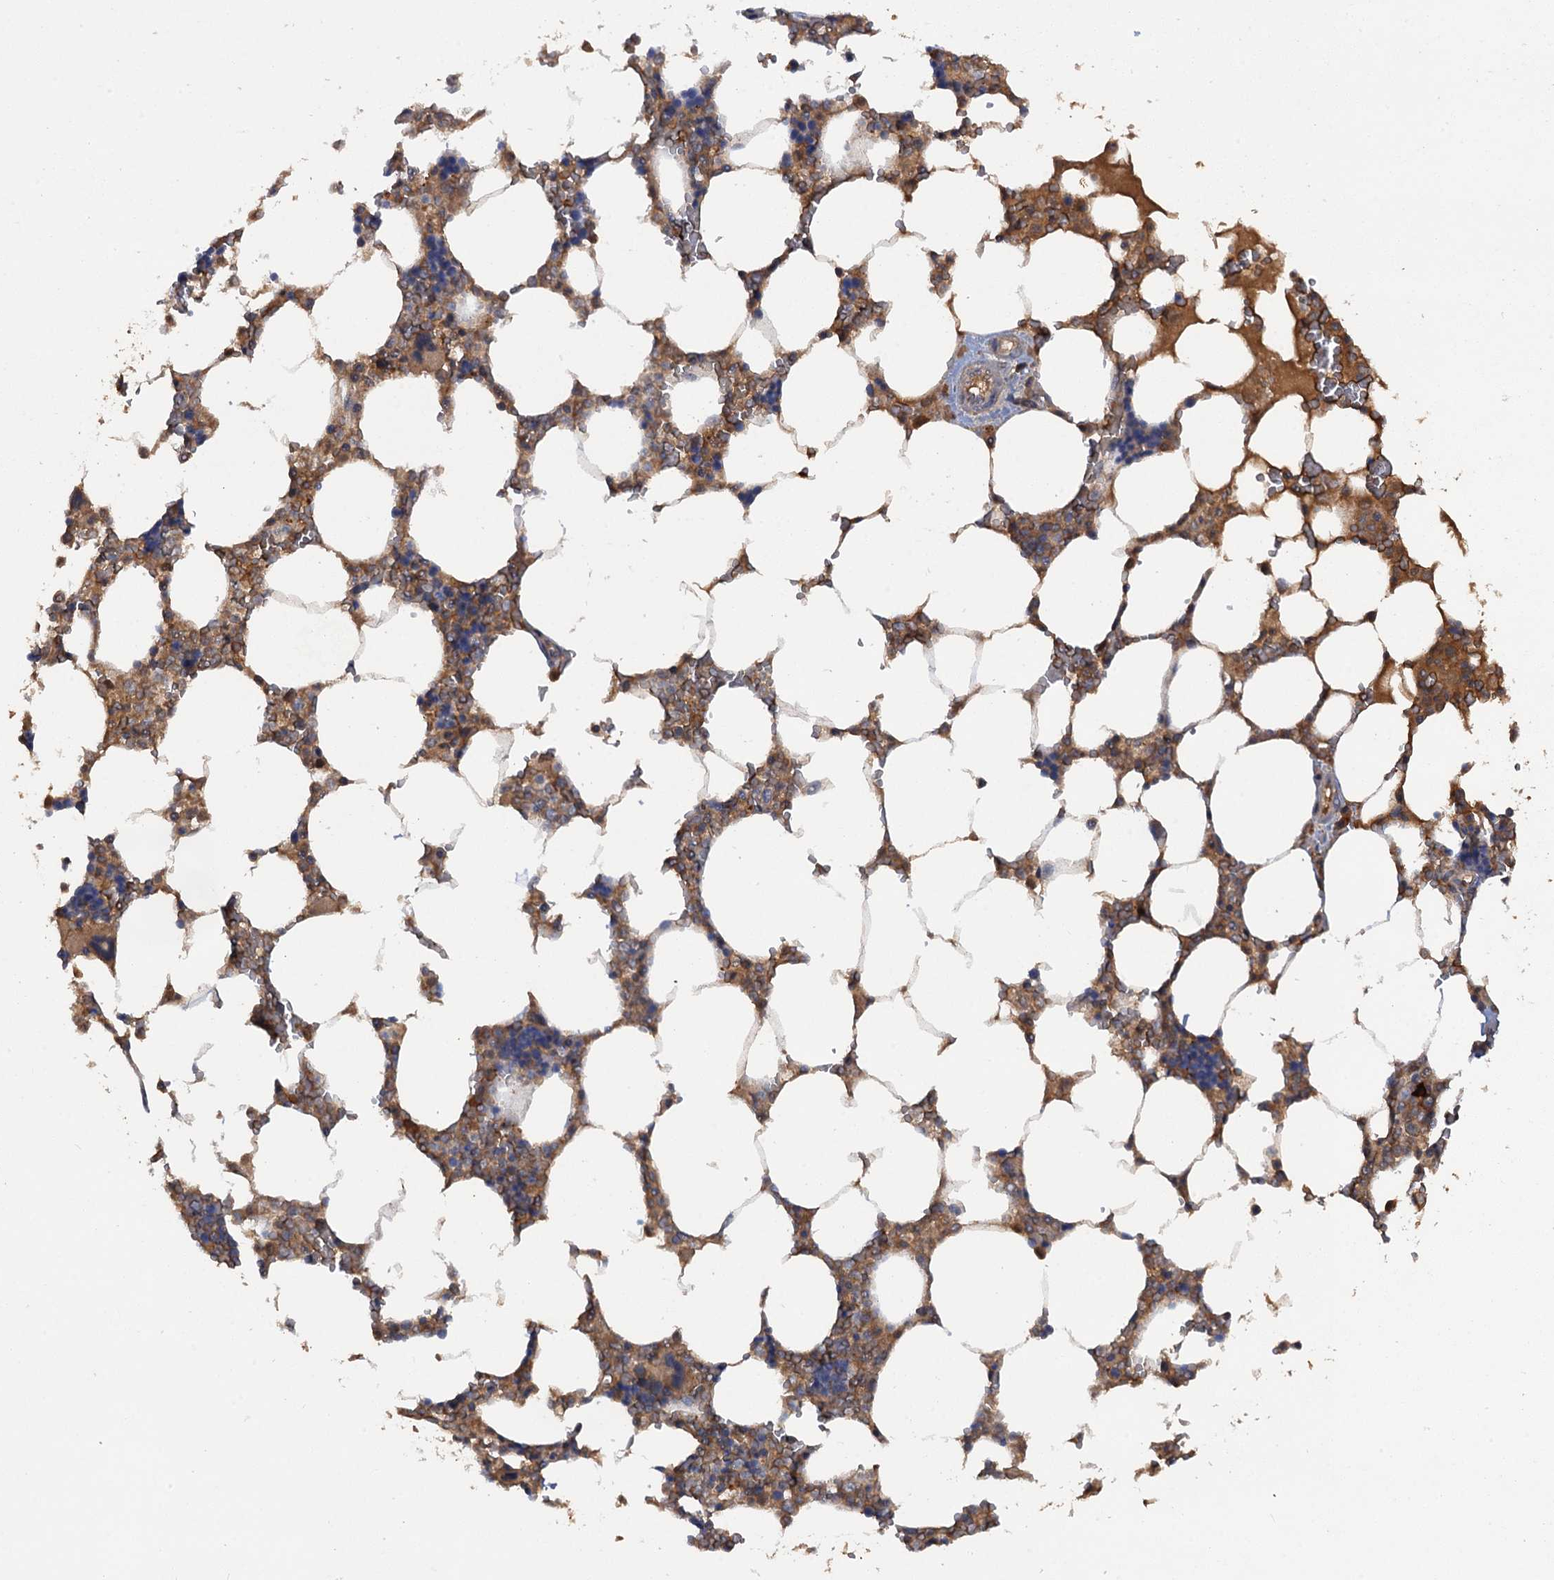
{"staining": {"intensity": "weak", "quantity": "<25%", "location": "cytoplasmic/membranous"}, "tissue": "bone marrow", "cell_type": "Hematopoietic cells", "image_type": "normal", "snomed": [{"axis": "morphology", "description": "Normal tissue, NOS"}, {"axis": "topography", "description": "Bone marrow"}], "caption": "Protein analysis of normal bone marrow reveals no significant positivity in hematopoietic cells. (DAB immunohistochemistry with hematoxylin counter stain).", "gene": "HAPLN3", "patient": {"sex": "male", "age": 64}}